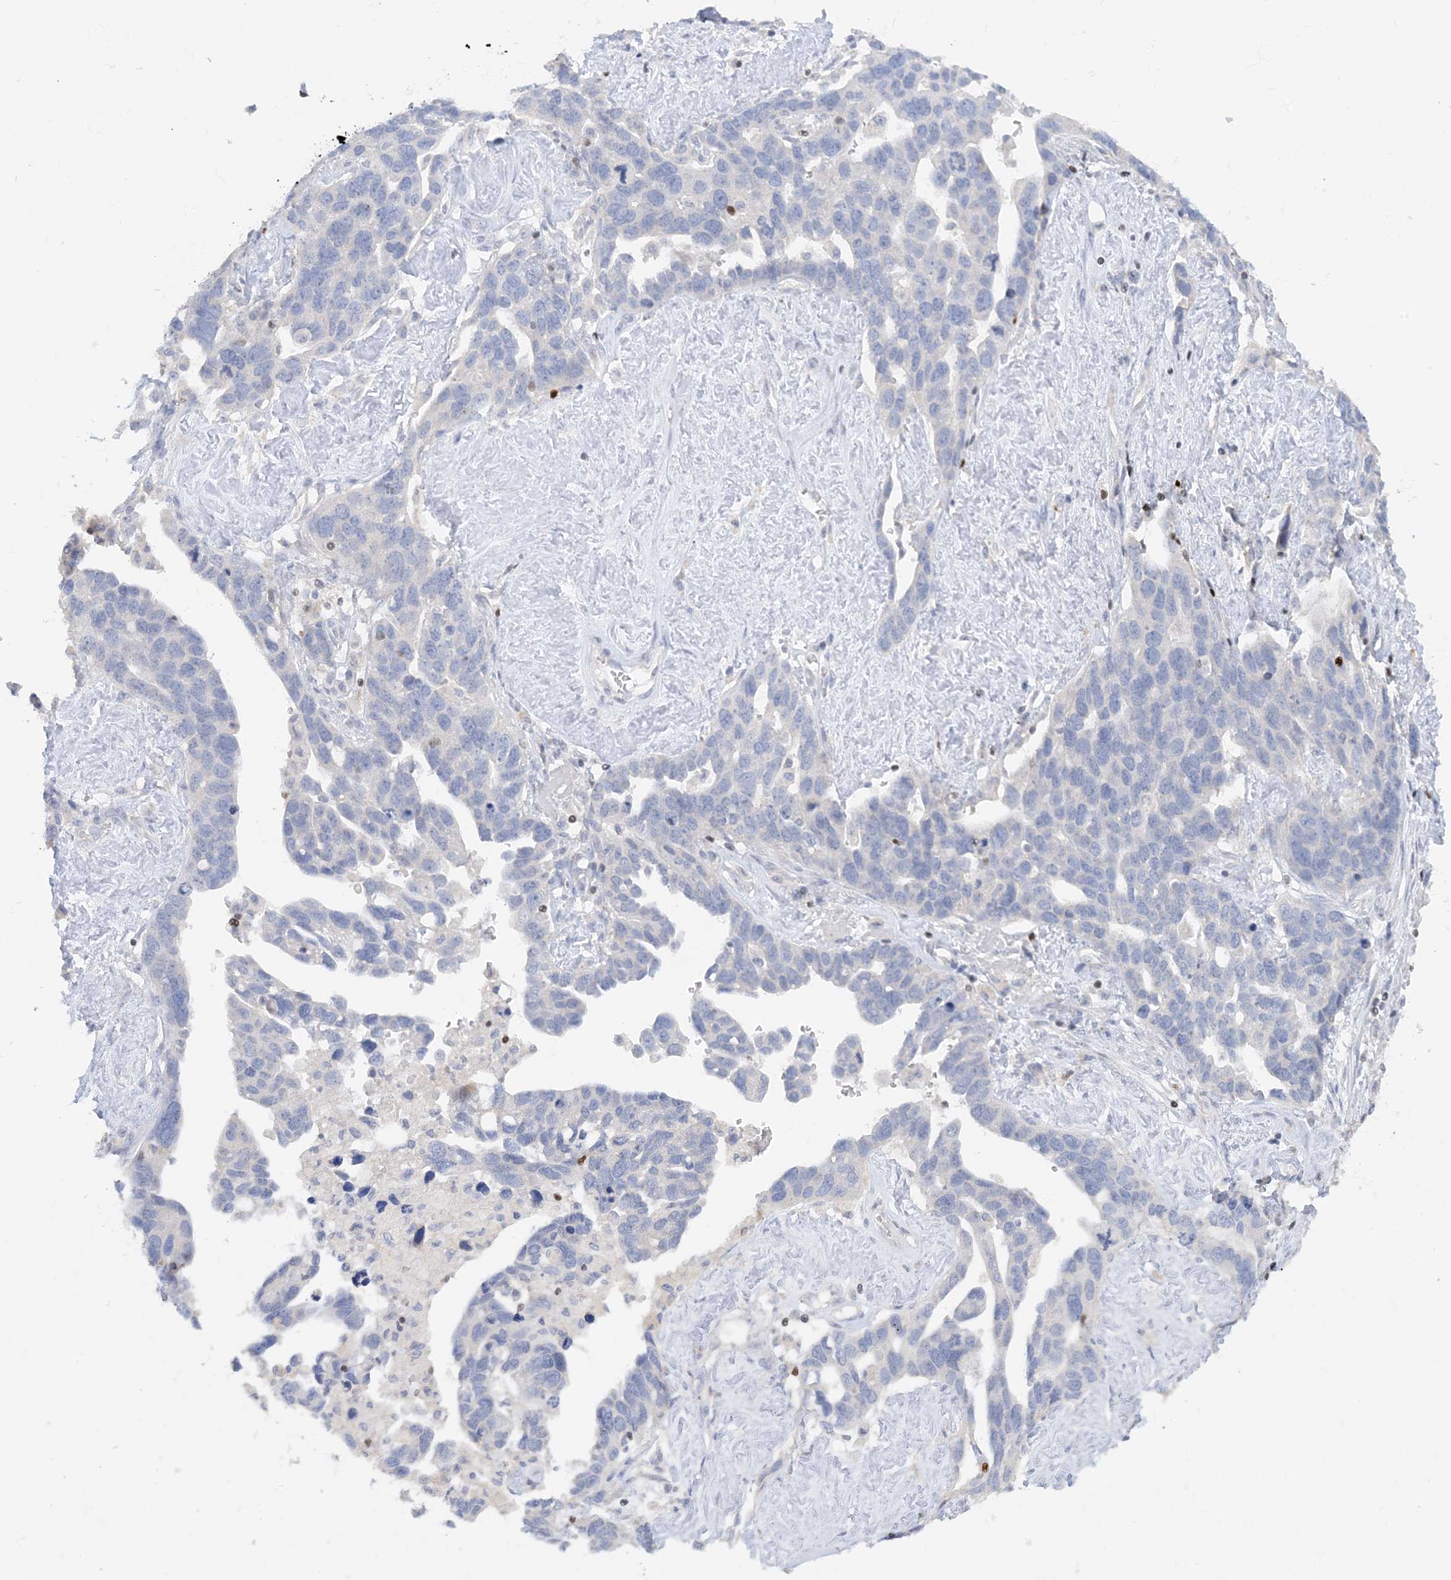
{"staining": {"intensity": "negative", "quantity": "none", "location": "none"}, "tissue": "ovarian cancer", "cell_type": "Tumor cells", "image_type": "cancer", "snomed": [{"axis": "morphology", "description": "Cystadenocarcinoma, serous, NOS"}, {"axis": "topography", "description": "Ovary"}], "caption": "Tumor cells are negative for brown protein staining in serous cystadenocarcinoma (ovarian). (Immunohistochemistry, brightfield microscopy, high magnification).", "gene": "TBX21", "patient": {"sex": "female", "age": 54}}